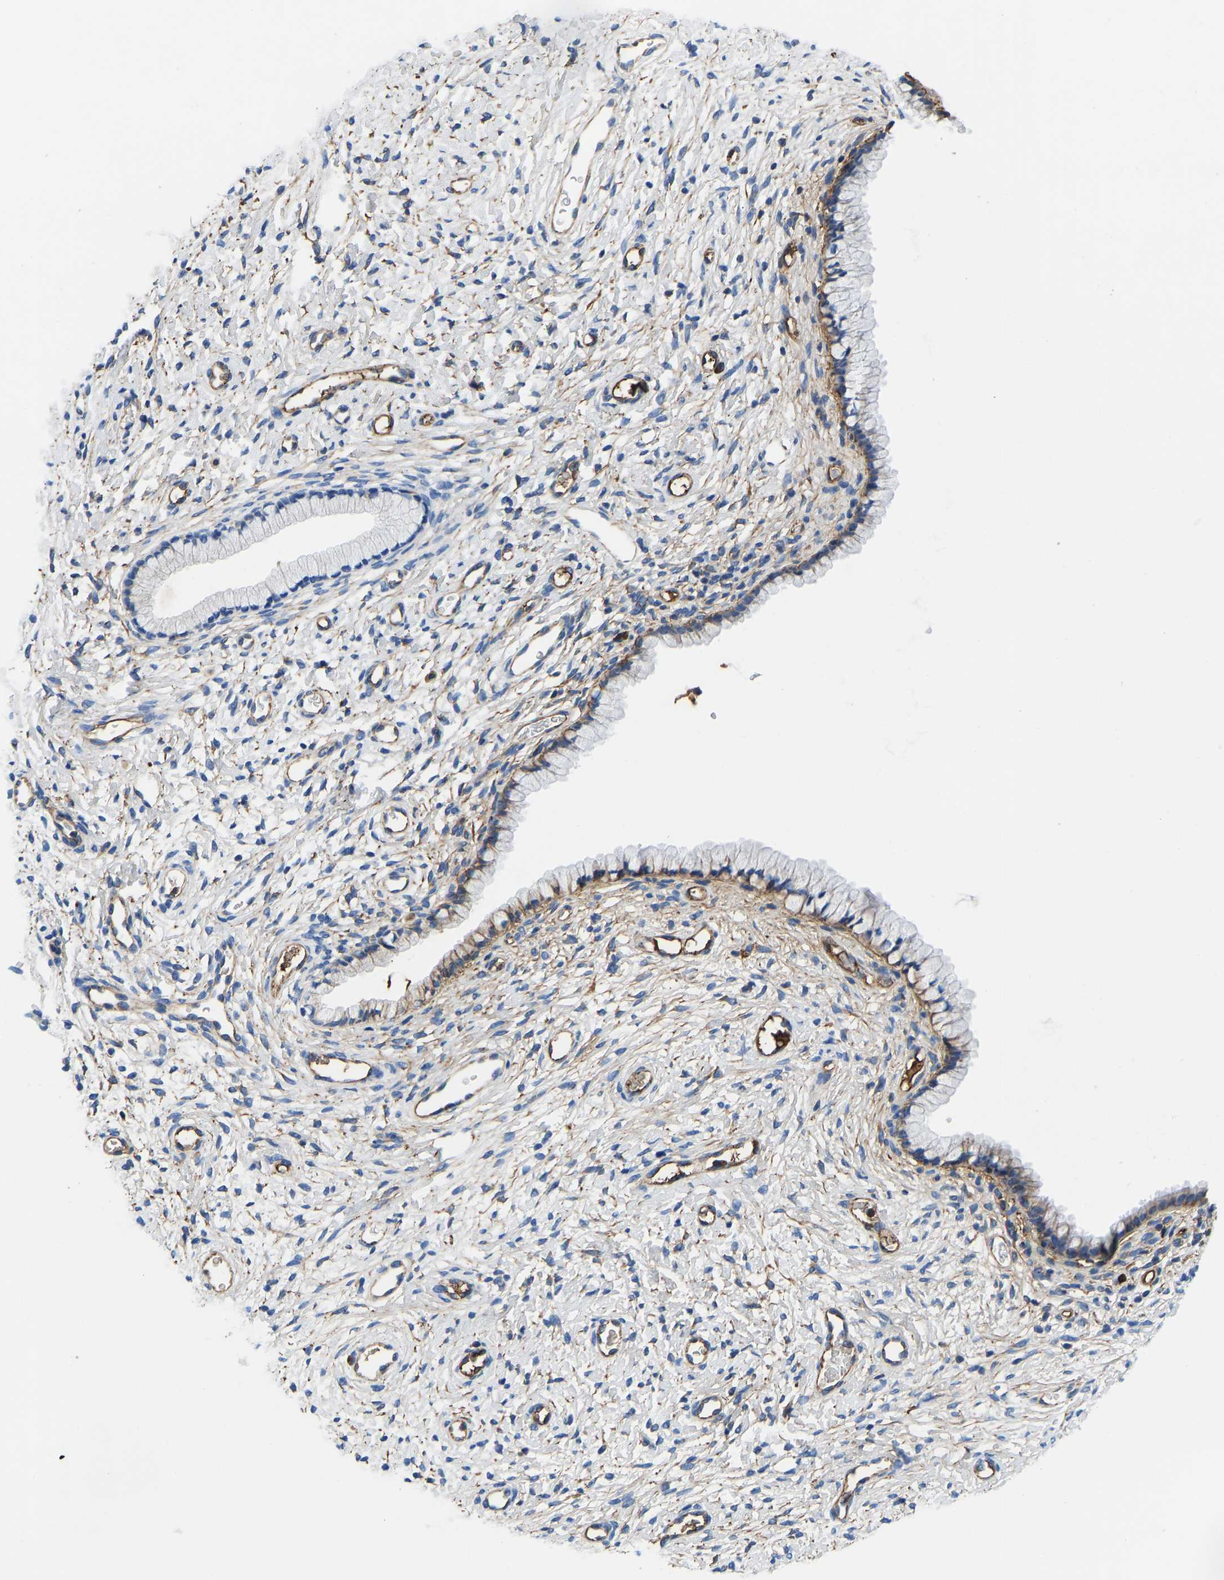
{"staining": {"intensity": "weak", "quantity": "25%-75%", "location": "cytoplasmic/membranous"}, "tissue": "cervix", "cell_type": "Glandular cells", "image_type": "normal", "snomed": [{"axis": "morphology", "description": "Normal tissue, NOS"}, {"axis": "topography", "description": "Cervix"}], "caption": "The micrograph displays immunohistochemical staining of unremarkable cervix. There is weak cytoplasmic/membranous expression is present in approximately 25%-75% of glandular cells.", "gene": "HSPG2", "patient": {"sex": "female", "age": 72}}